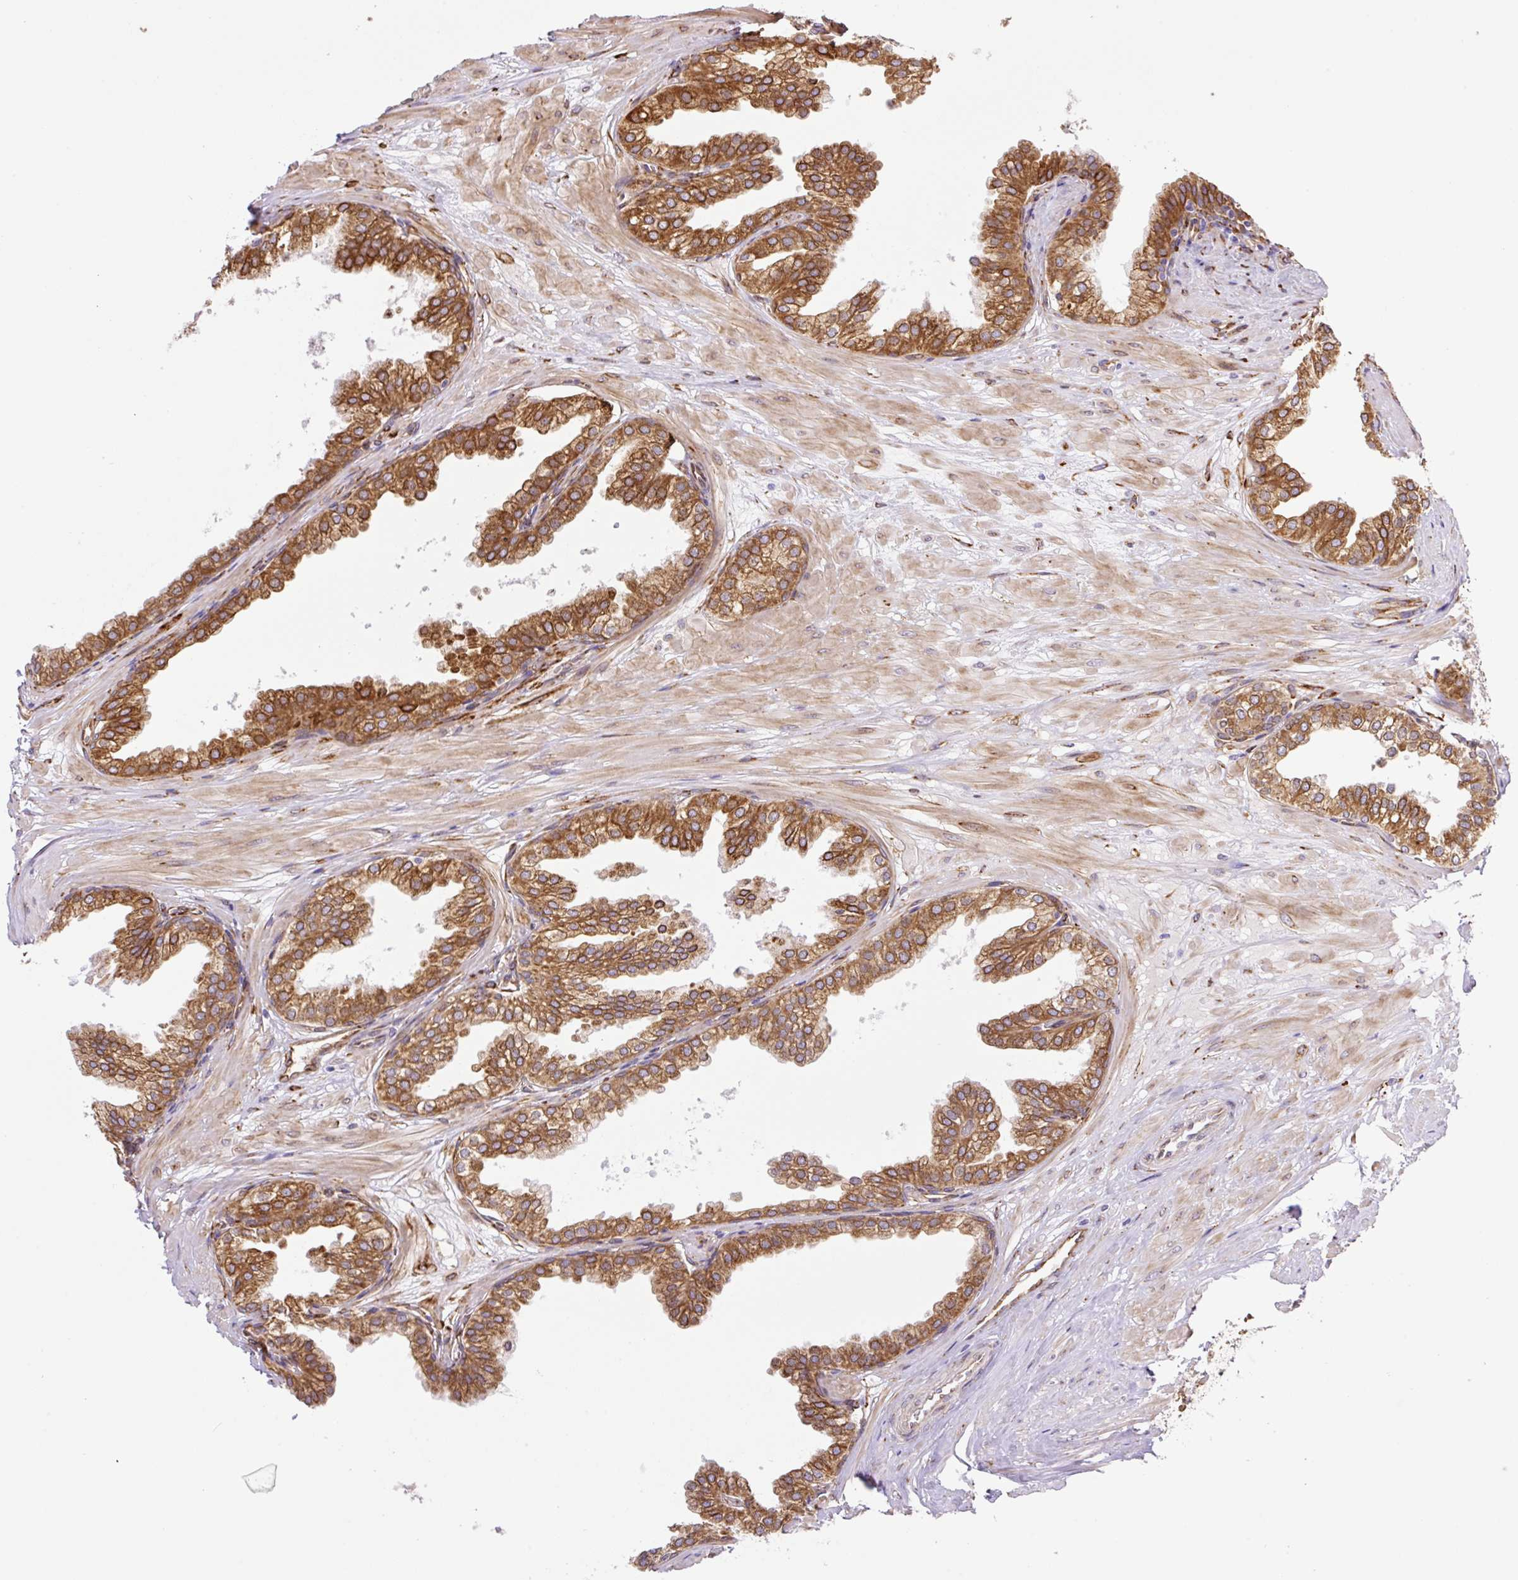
{"staining": {"intensity": "strong", "quantity": ">75%", "location": "cytoplasmic/membranous"}, "tissue": "prostate", "cell_type": "Glandular cells", "image_type": "normal", "snomed": [{"axis": "morphology", "description": "Normal tissue, NOS"}, {"axis": "topography", "description": "Prostate"}, {"axis": "topography", "description": "Peripheral nerve tissue"}], "caption": "Immunohistochemical staining of benign human prostate exhibits high levels of strong cytoplasmic/membranous expression in about >75% of glandular cells.", "gene": "RAB30", "patient": {"sex": "male", "age": 55}}